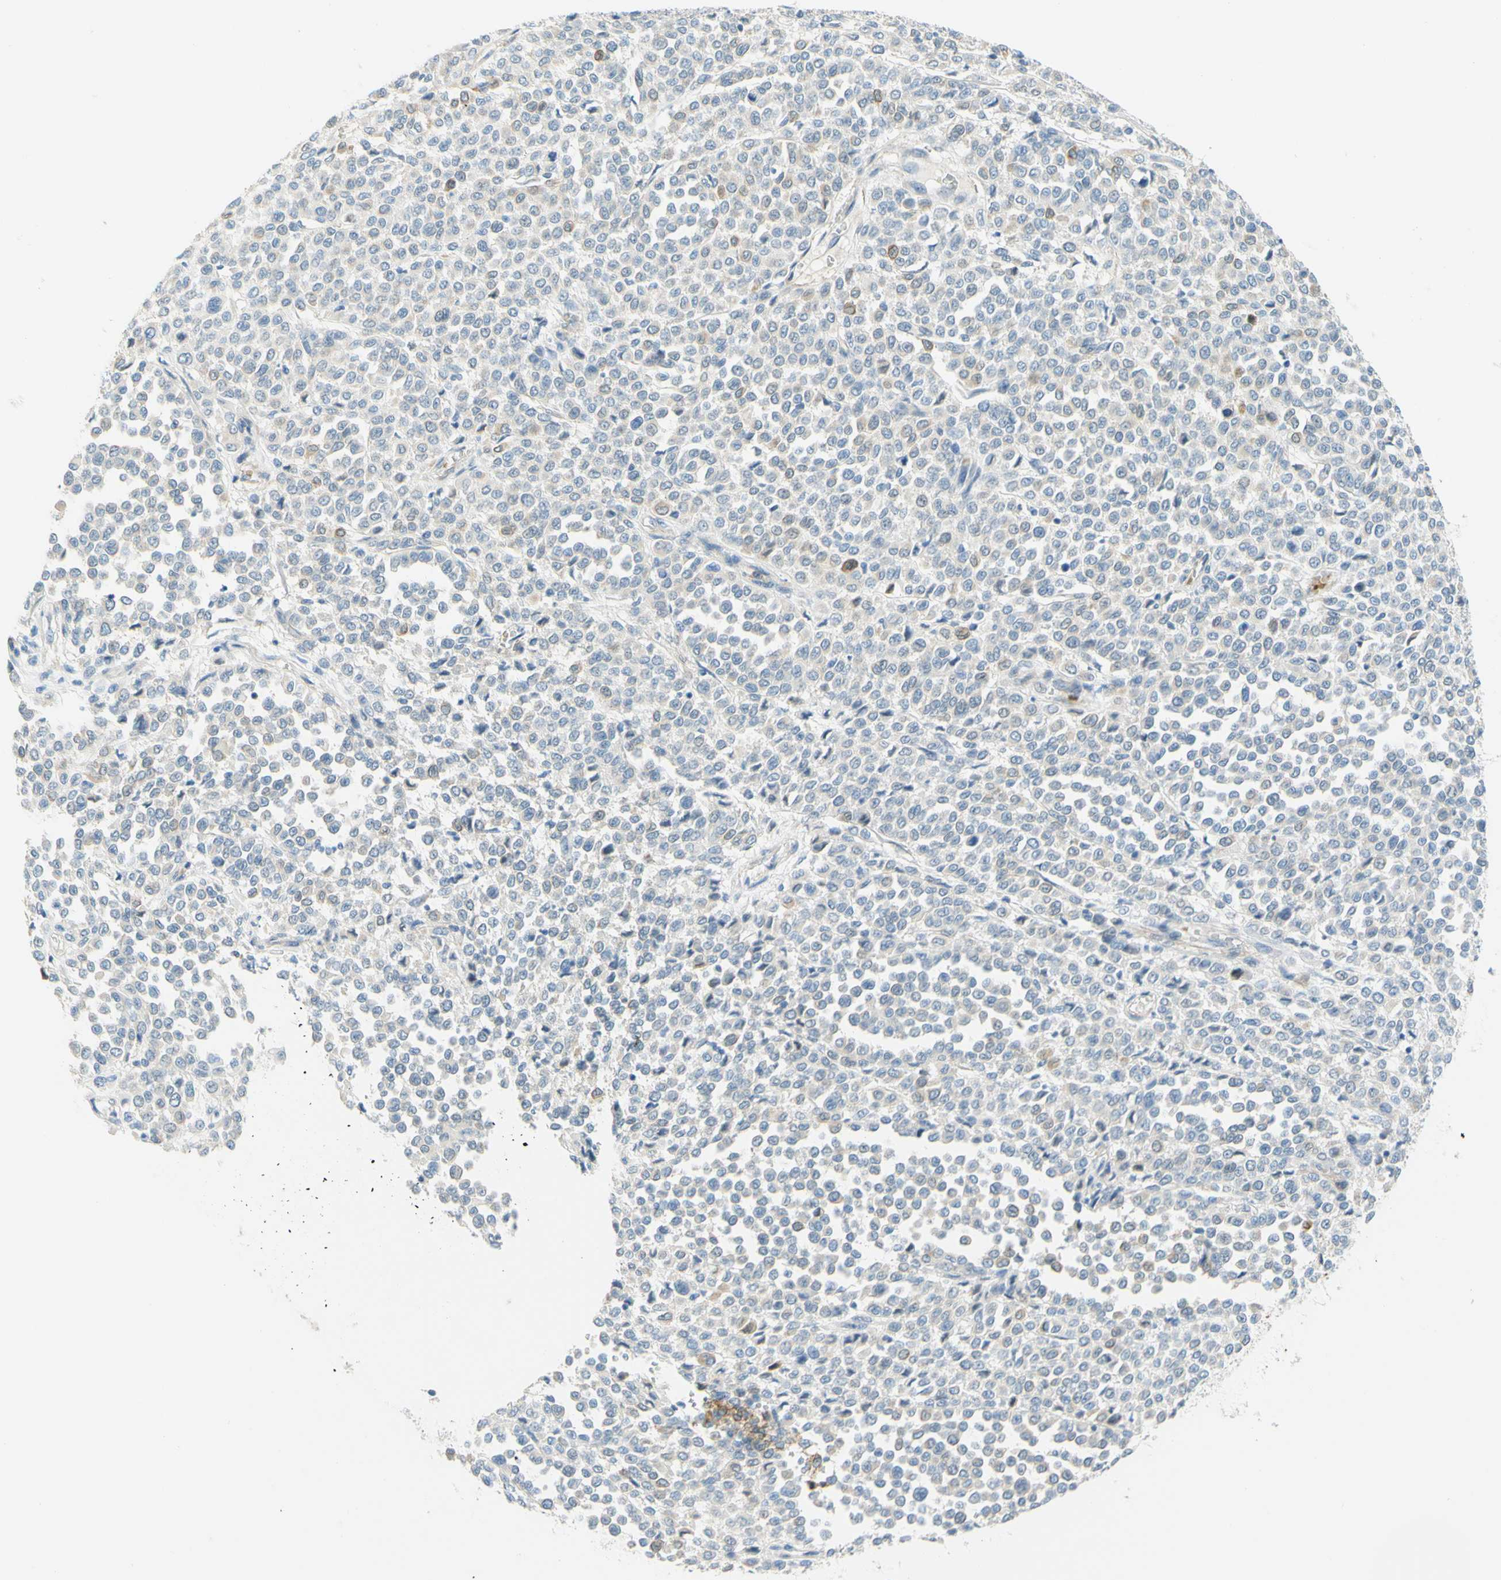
{"staining": {"intensity": "moderate", "quantity": "<25%", "location": "cytoplasmic/membranous"}, "tissue": "melanoma", "cell_type": "Tumor cells", "image_type": "cancer", "snomed": [{"axis": "morphology", "description": "Malignant melanoma, Metastatic site"}, {"axis": "topography", "description": "Pancreas"}], "caption": "Protein analysis of melanoma tissue exhibits moderate cytoplasmic/membranous staining in about <25% of tumor cells.", "gene": "ENTREP2", "patient": {"sex": "female", "age": 30}}